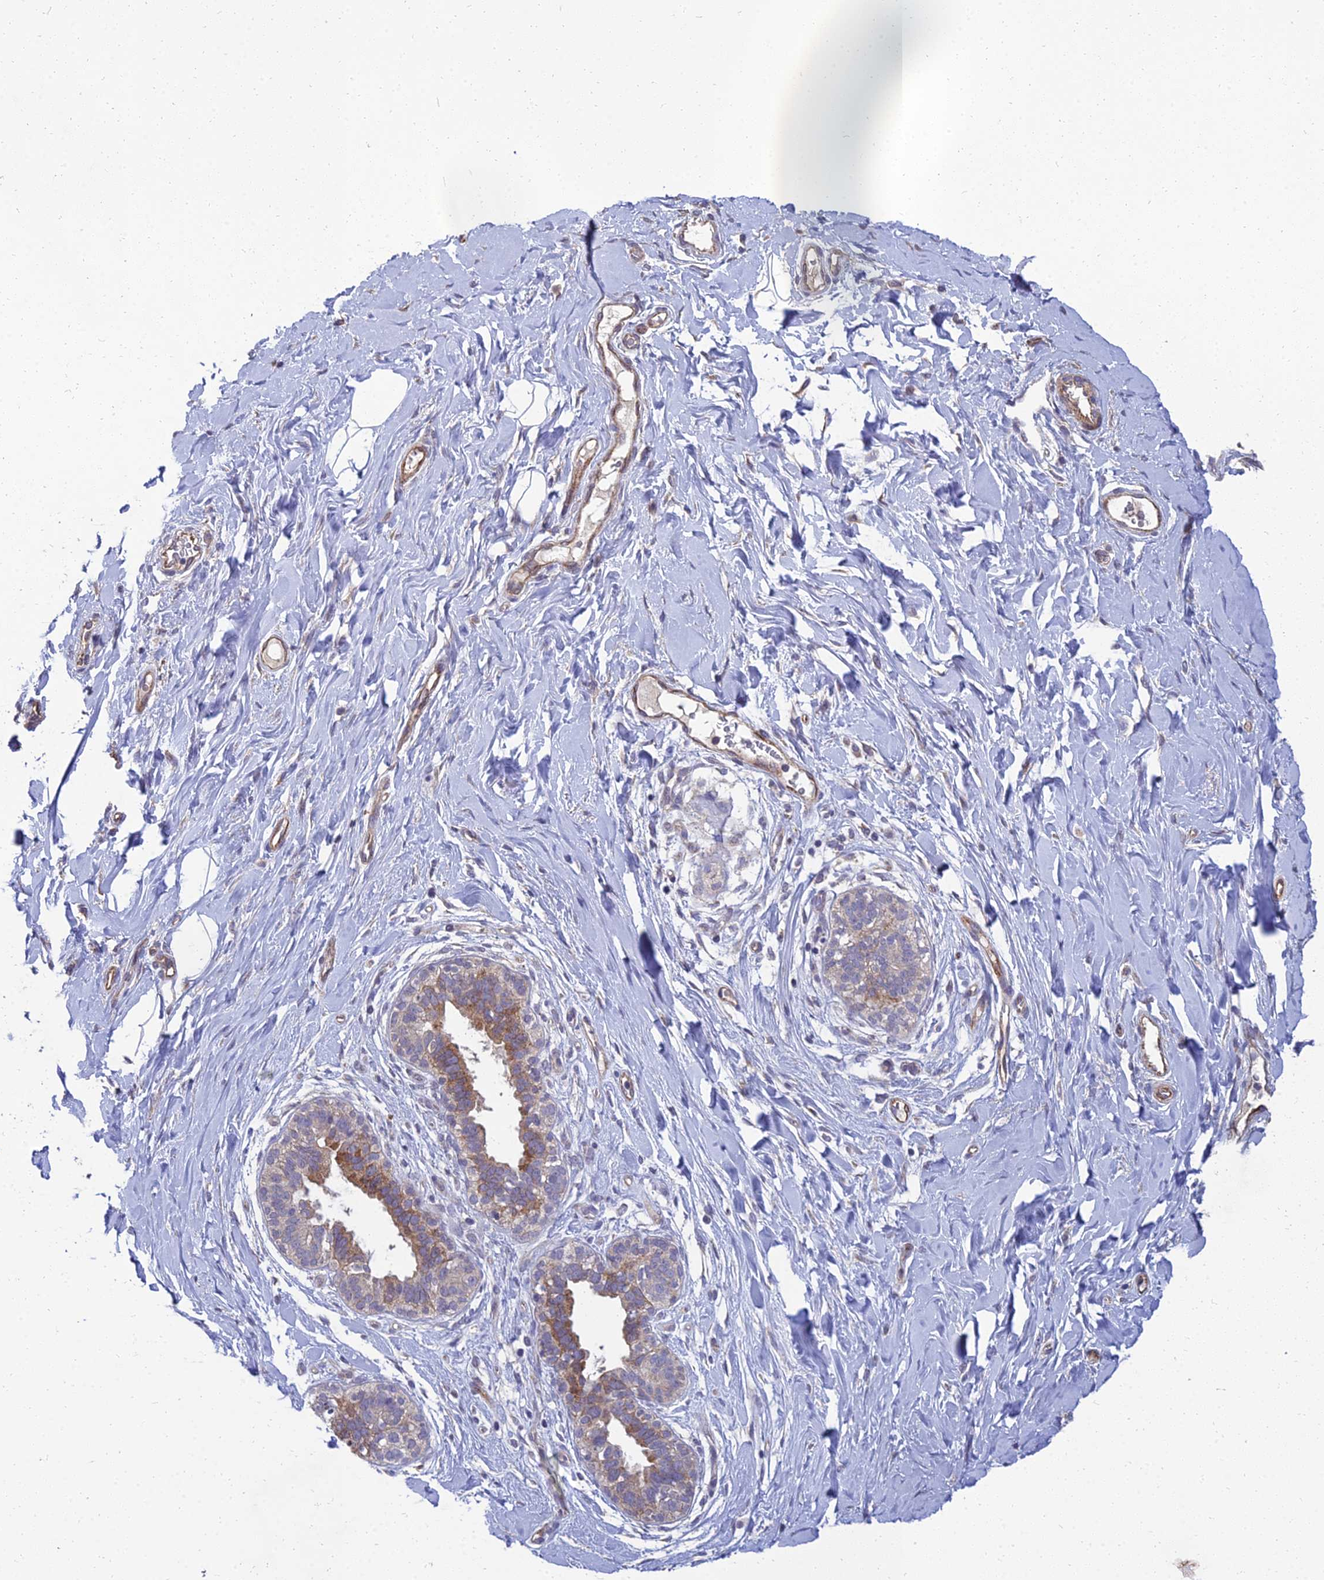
{"staining": {"intensity": "negative", "quantity": "none", "location": "none"}, "tissue": "adipose tissue", "cell_type": "Adipocytes", "image_type": "normal", "snomed": [{"axis": "morphology", "description": "Normal tissue, NOS"}, {"axis": "topography", "description": "Breast"}], "caption": "Immunohistochemistry (IHC) micrograph of normal adipose tissue: human adipose tissue stained with DAB displays no significant protein staining in adipocytes.", "gene": "NPY", "patient": {"sex": "female", "age": 26}}